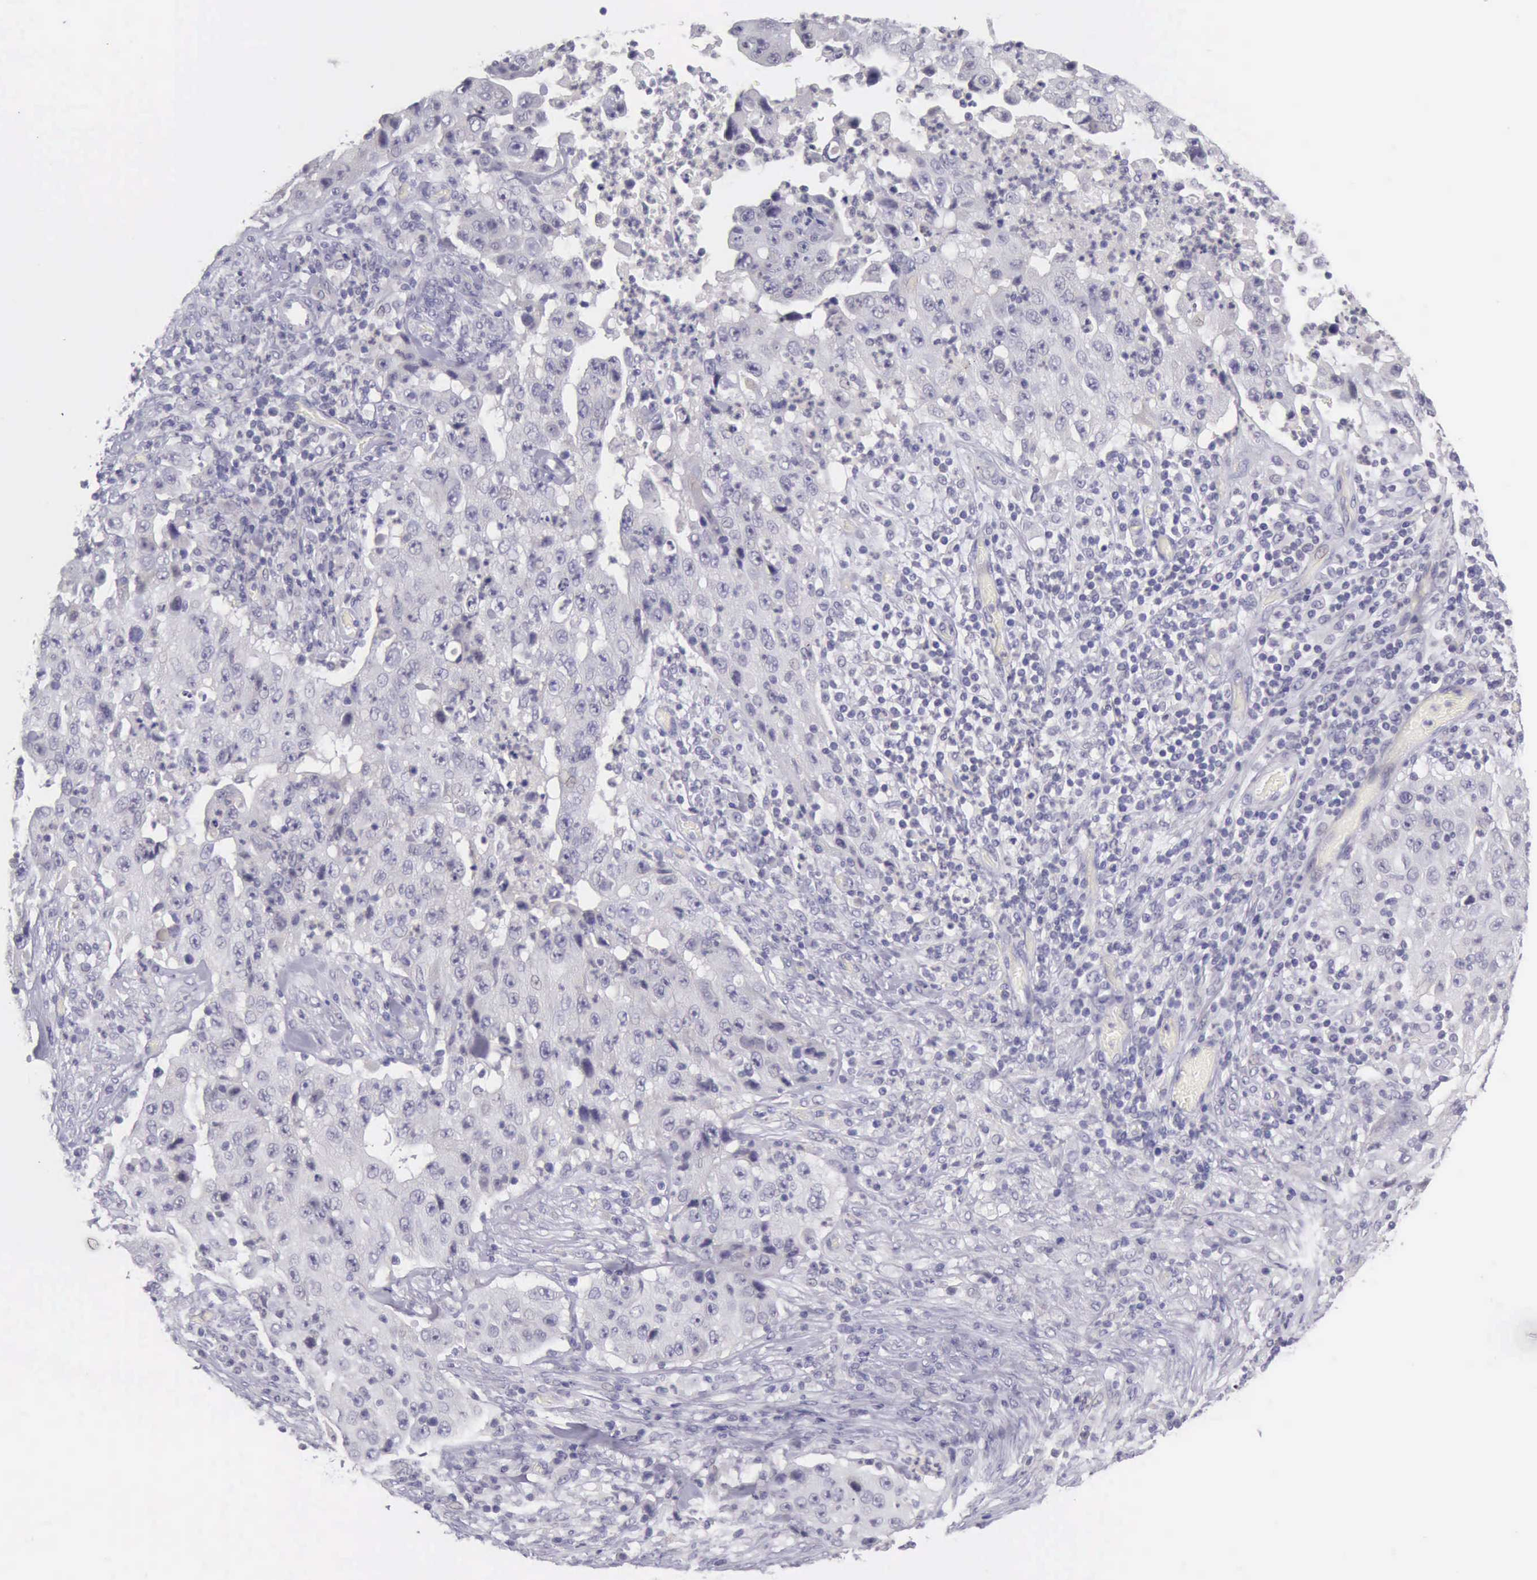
{"staining": {"intensity": "negative", "quantity": "none", "location": "none"}, "tissue": "lung cancer", "cell_type": "Tumor cells", "image_type": "cancer", "snomed": [{"axis": "morphology", "description": "Squamous cell carcinoma, NOS"}, {"axis": "topography", "description": "Lung"}], "caption": "Immunohistochemistry (IHC) photomicrograph of lung cancer (squamous cell carcinoma) stained for a protein (brown), which displays no positivity in tumor cells. (DAB IHC visualized using brightfield microscopy, high magnification).", "gene": "ARNT2", "patient": {"sex": "male", "age": 64}}